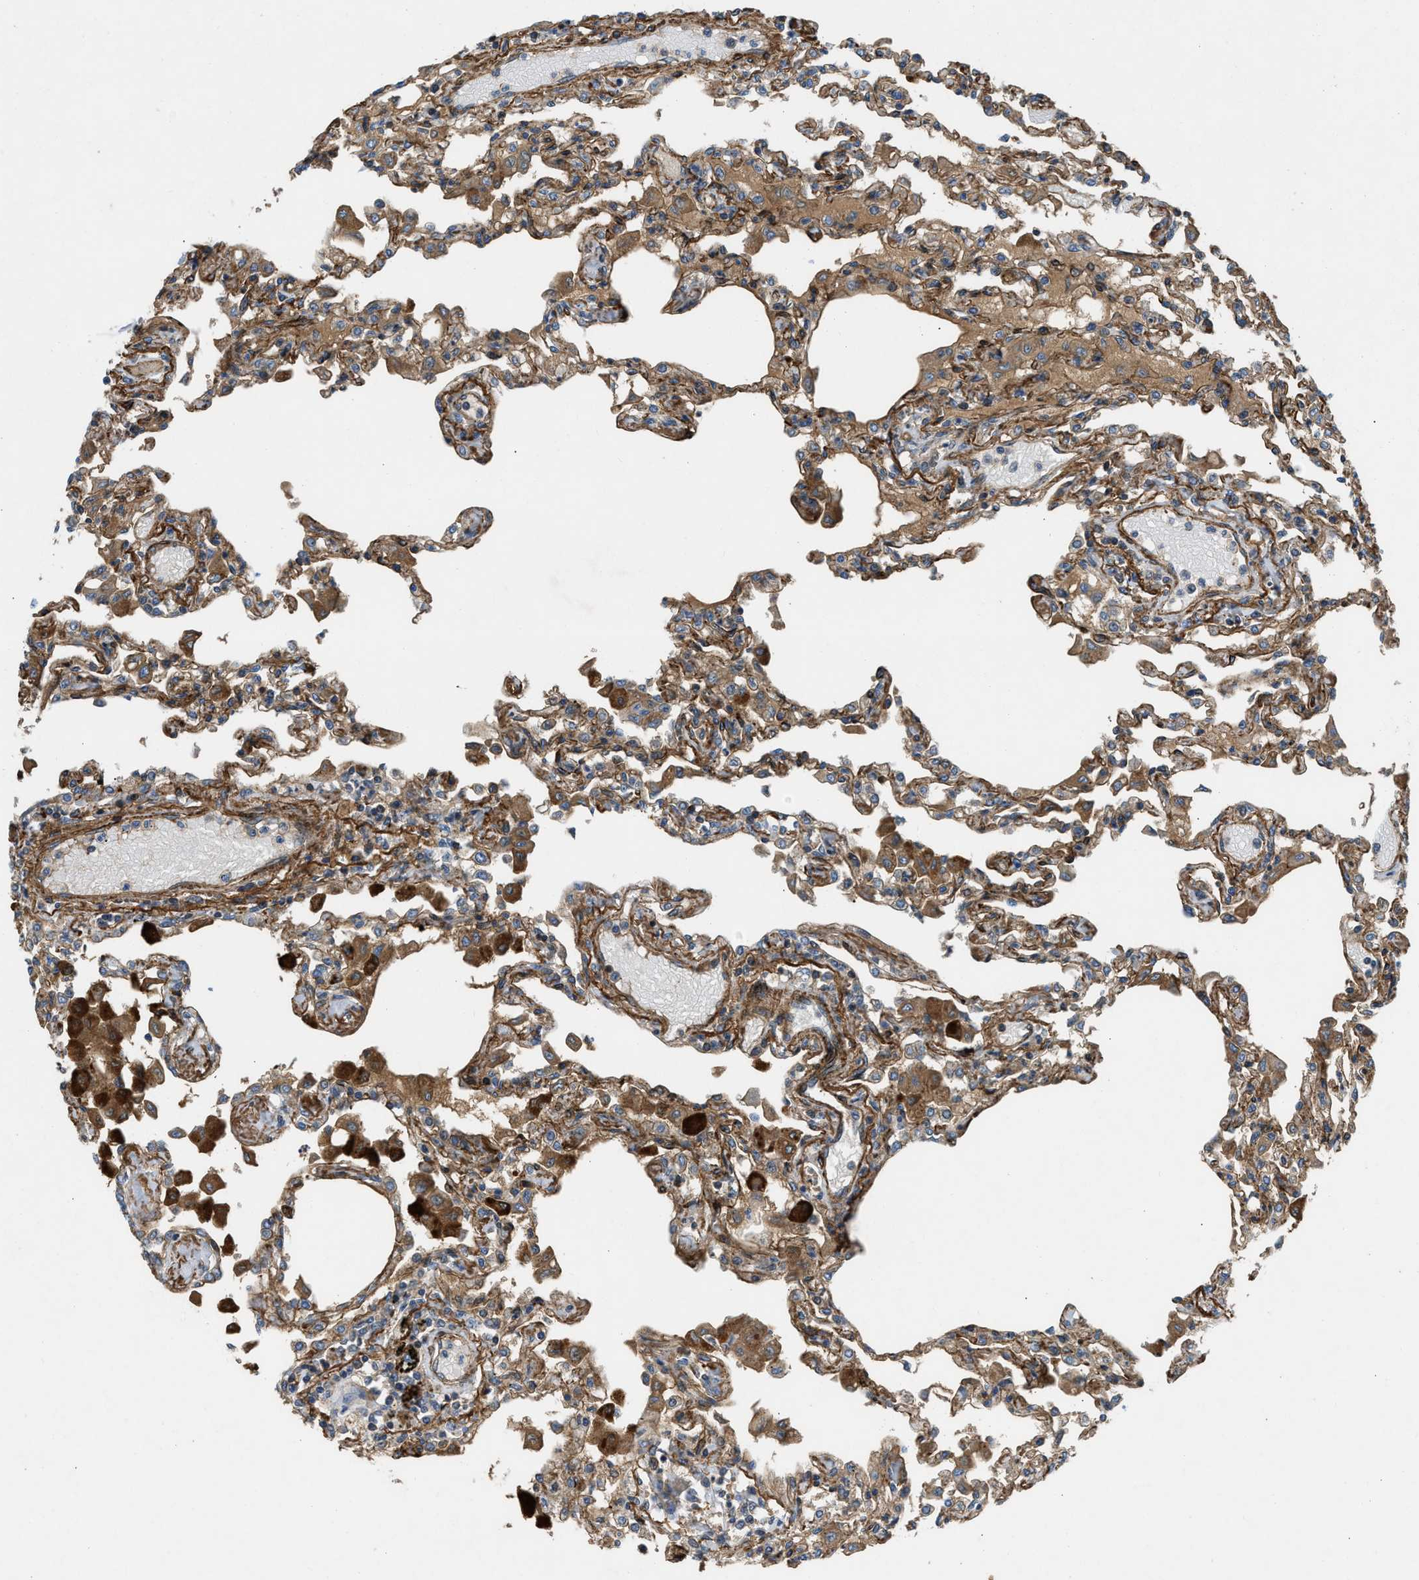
{"staining": {"intensity": "strong", "quantity": ">75%", "location": "cytoplasmic/membranous"}, "tissue": "lung", "cell_type": "Alveolar cells", "image_type": "normal", "snomed": [{"axis": "morphology", "description": "Normal tissue, NOS"}, {"axis": "topography", "description": "Bronchus"}, {"axis": "topography", "description": "Lung"}], "caption": "This histopathology image displays benign lung stained with immunohistochemistry to label a protein in brown. The cytoplasmic/membranous of alveolar cells show strong positivity for the protein. Nuclei are counter-stained blue.", "gene": "NYNRIN", "patient": {"sex": "female", "age": 49}}